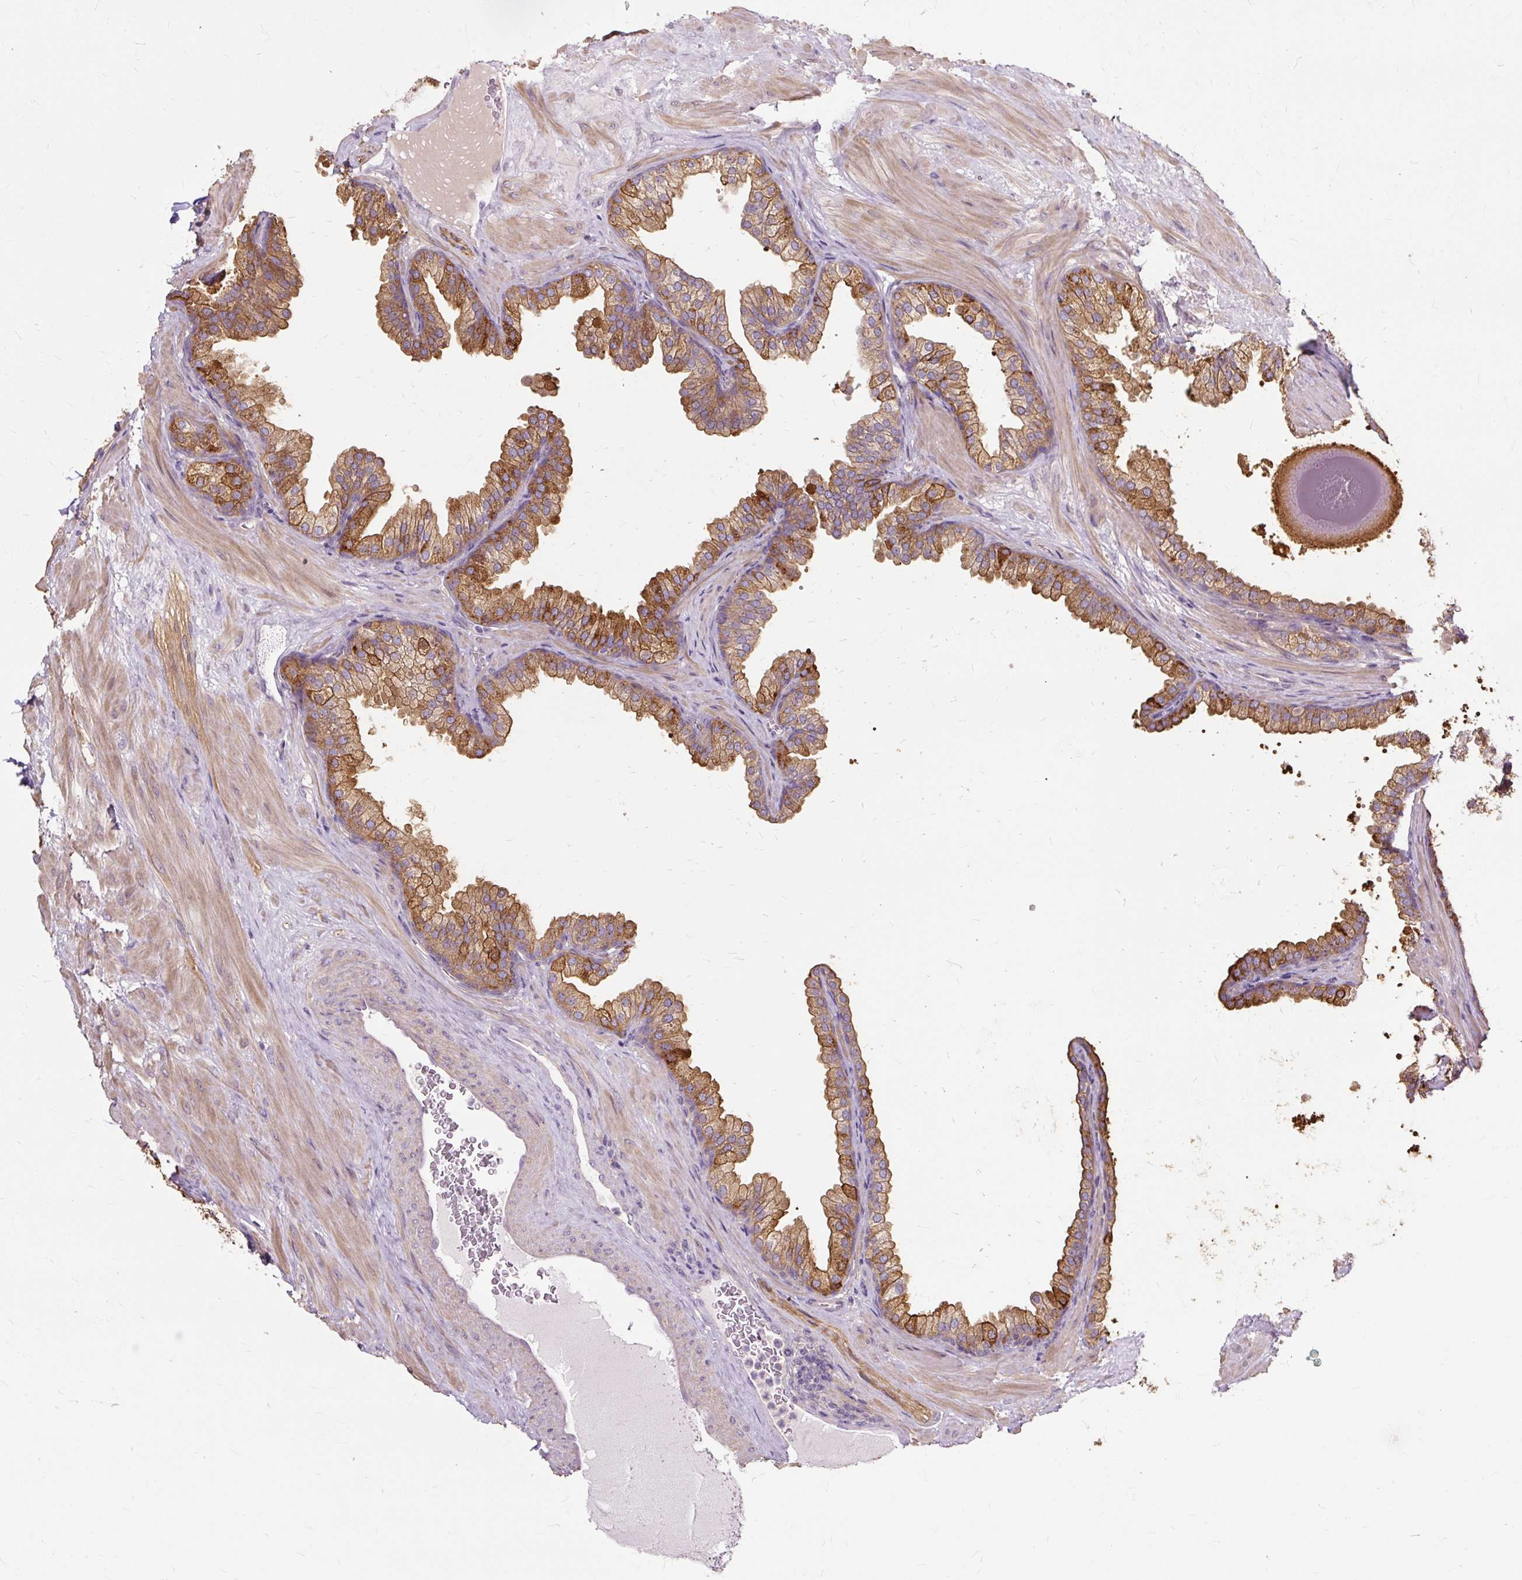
{"staining": {"intensity": "moderate", "quantity": ">75%", "location": "cytoplasmic/membranous"}, "tissue": "prostate", "cell_type": "Glandular cells", "image_type": "normal", "snomed": [{"axis": "morphology", "description": "Normal tissue, NOS"}, {"axis": "topography", "description": "Prostate"}], "caption": "Unremarkable prostate displays moderate cytoplasmic/membranous staining in approximately >75% of glandular cells, visualized by immunohistochemistry.", "gene": "TSPAN8", "patient": {"sex": "male", "age": 37}}